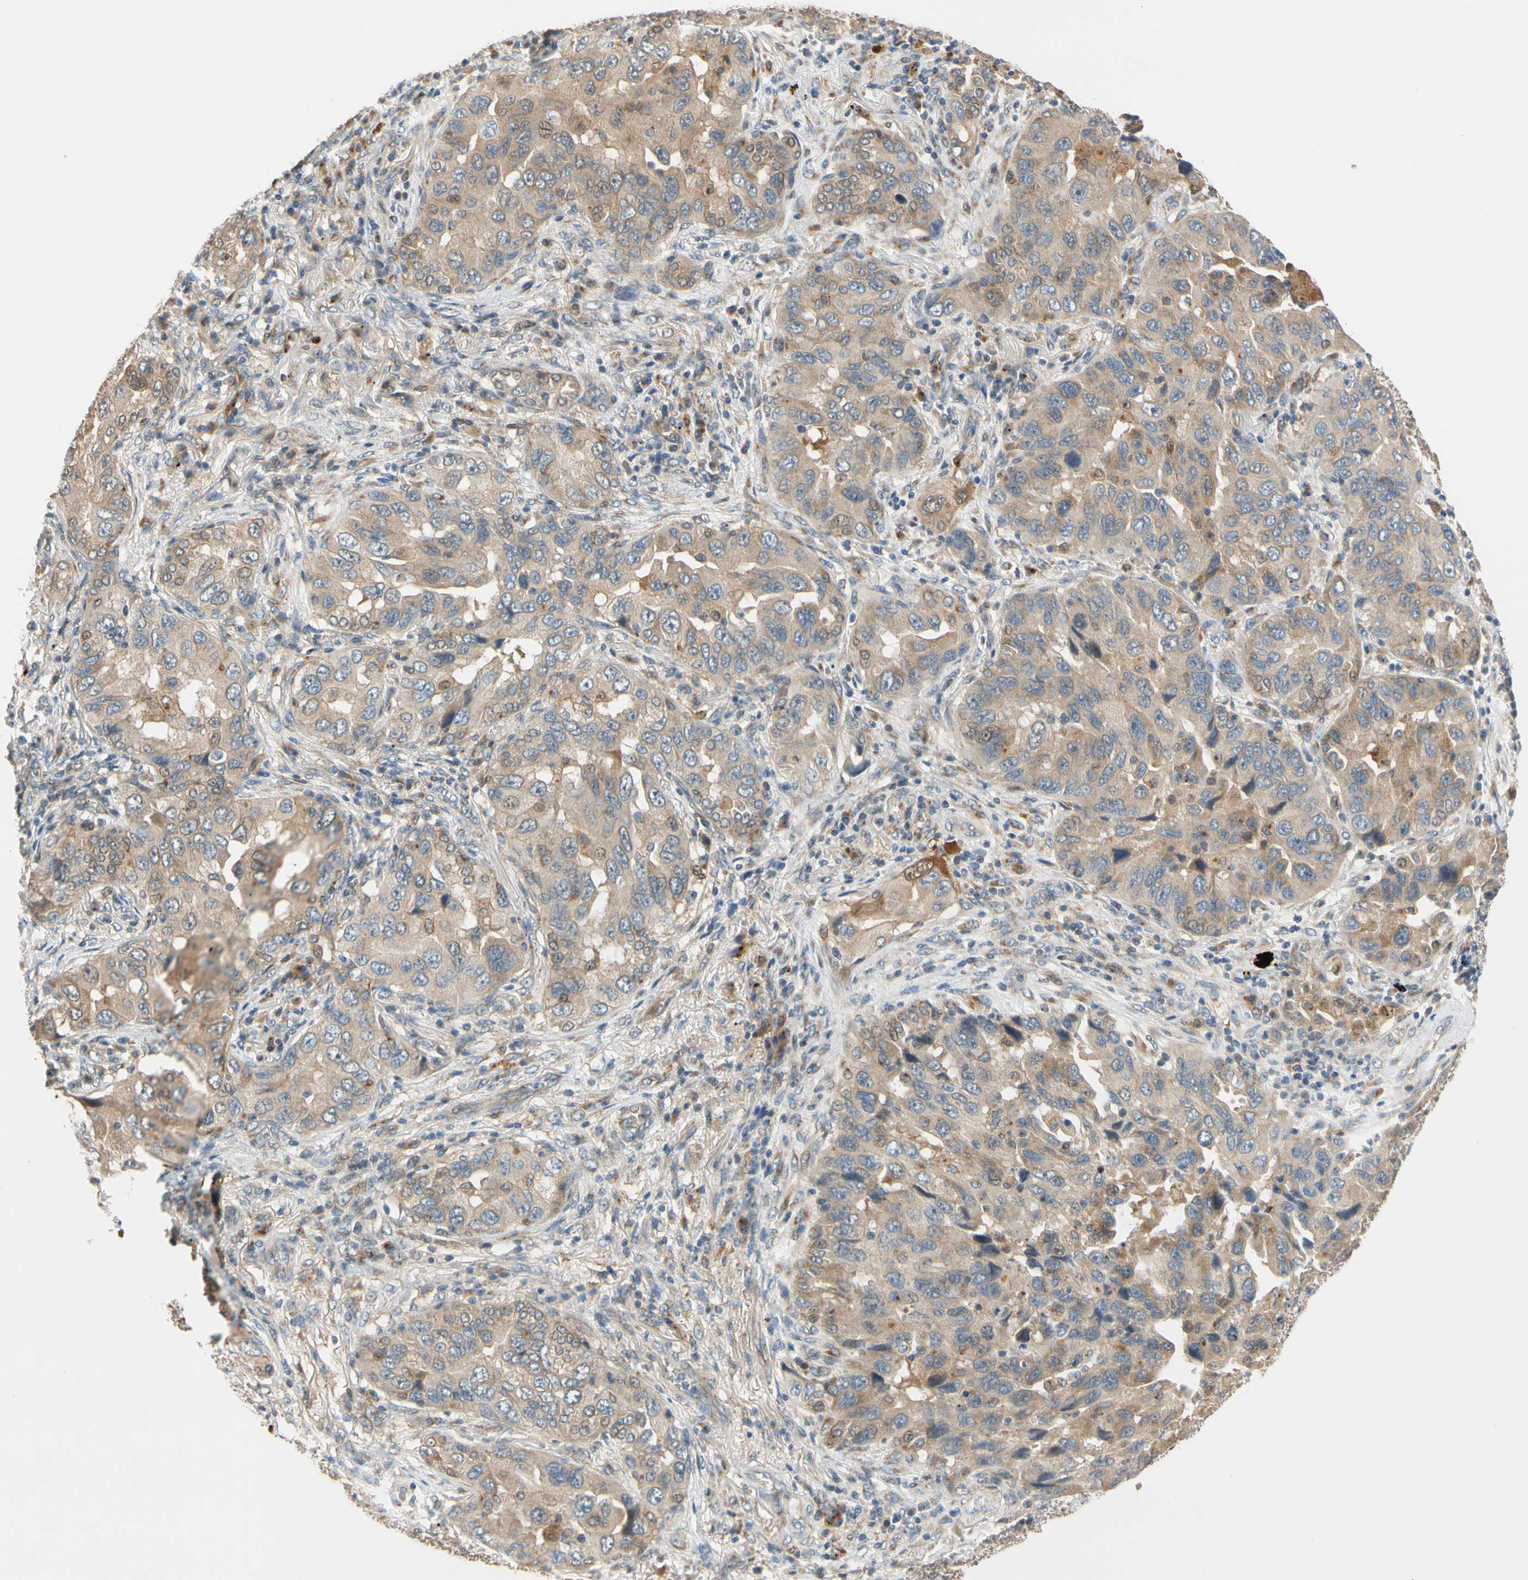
{"staining": {"intensity": "weak", "quantity": "25%-75%", "location": "cytoplasmic/membranous"}, "tissue": "lung cancer", "cell_type": "Tumor cells", "image_type": "cancer", "snomed": [{"axis": "morphology", "description": "Adenocarcinoma, NOS"}, {"axis": "topography", "description": "Lung"}], "caption": "Human lung cancer (adenocarcinoma) stained with a protein marker reveals weak staining in tumor cells.", "gene": "GPSM2", "patient": {"sex": "female", "age": 65}}